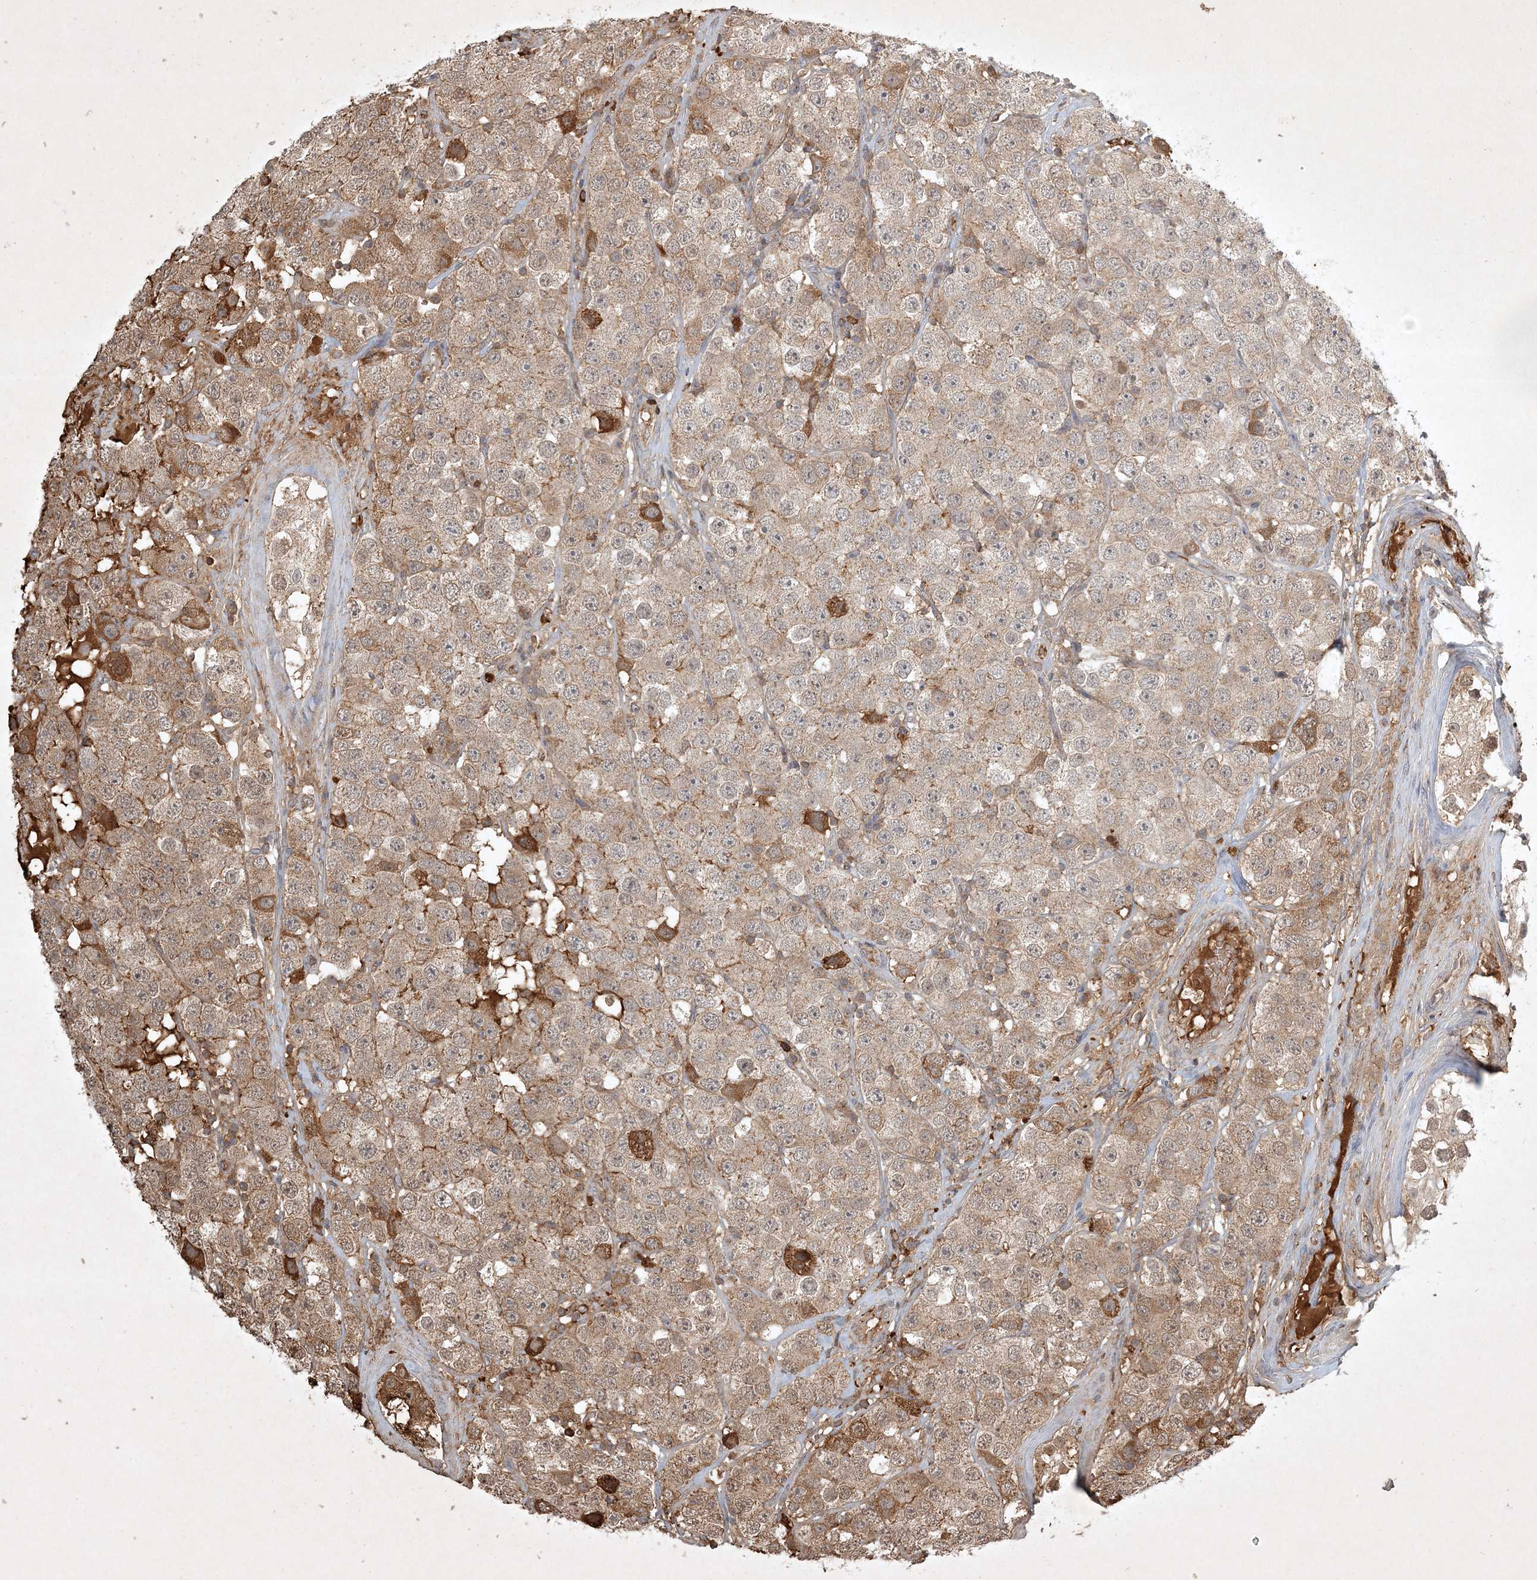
{"staining": {"intensity": "moderate", "quantity": "25%-75%", "location": "cytoplasmic/membranous"}, "tissue": "testis cancer", "cell_type": "Tumor cells", "image_type": "cancer", "snomed": [{"axis": "morphology", "description": "Seminoma, NOS"}, {"axis": "topography", "description": "Testis"}], "caption": "Seminoma (testis) tissue shows moderate cytoplasmic/membranous expression in approximately 25%-75% of tumor cells", "gene": "TNFAIP6", "patient": {"sex": "male", "age": 28}}